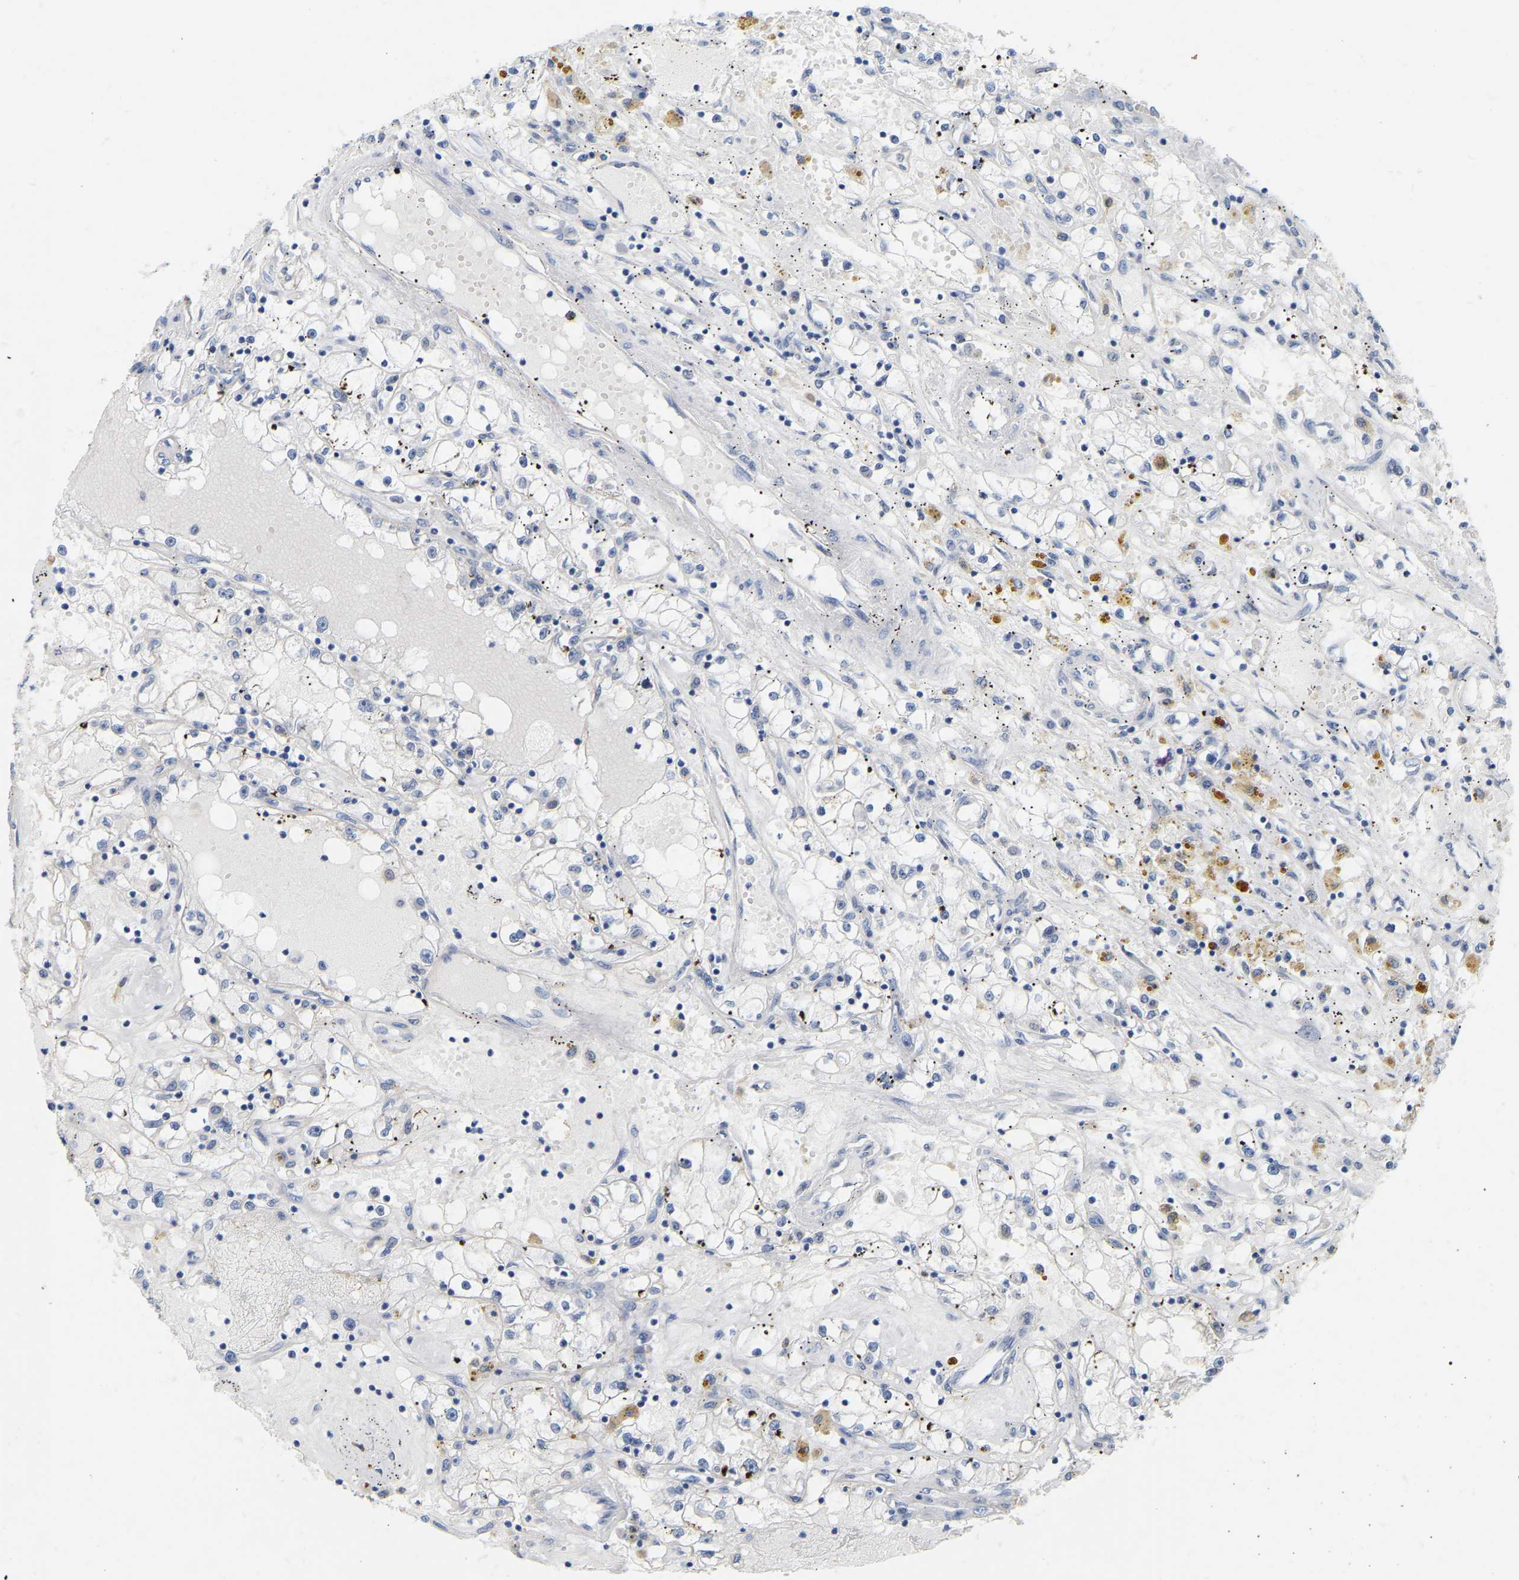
{"staining": {"intensity": "negative", "quantity": "none", "location": "none"}, "tissue": "renal cancer", "cell_type": "Tumor cells", "image_type": "cancer", "snomed": [{"axis": "morphology", "description": "Adenocarcinoma, NOS"}, {"axis": "topography", "description": "Kidney"}], "caption": "This is a histopathology image of immunohistochemistry (IHC) staining of adenocarcinoma (renal), which shows no expression in tumor cells.", "gene": "WIPI2", "patient": {"sex": "male", "age": 56}}